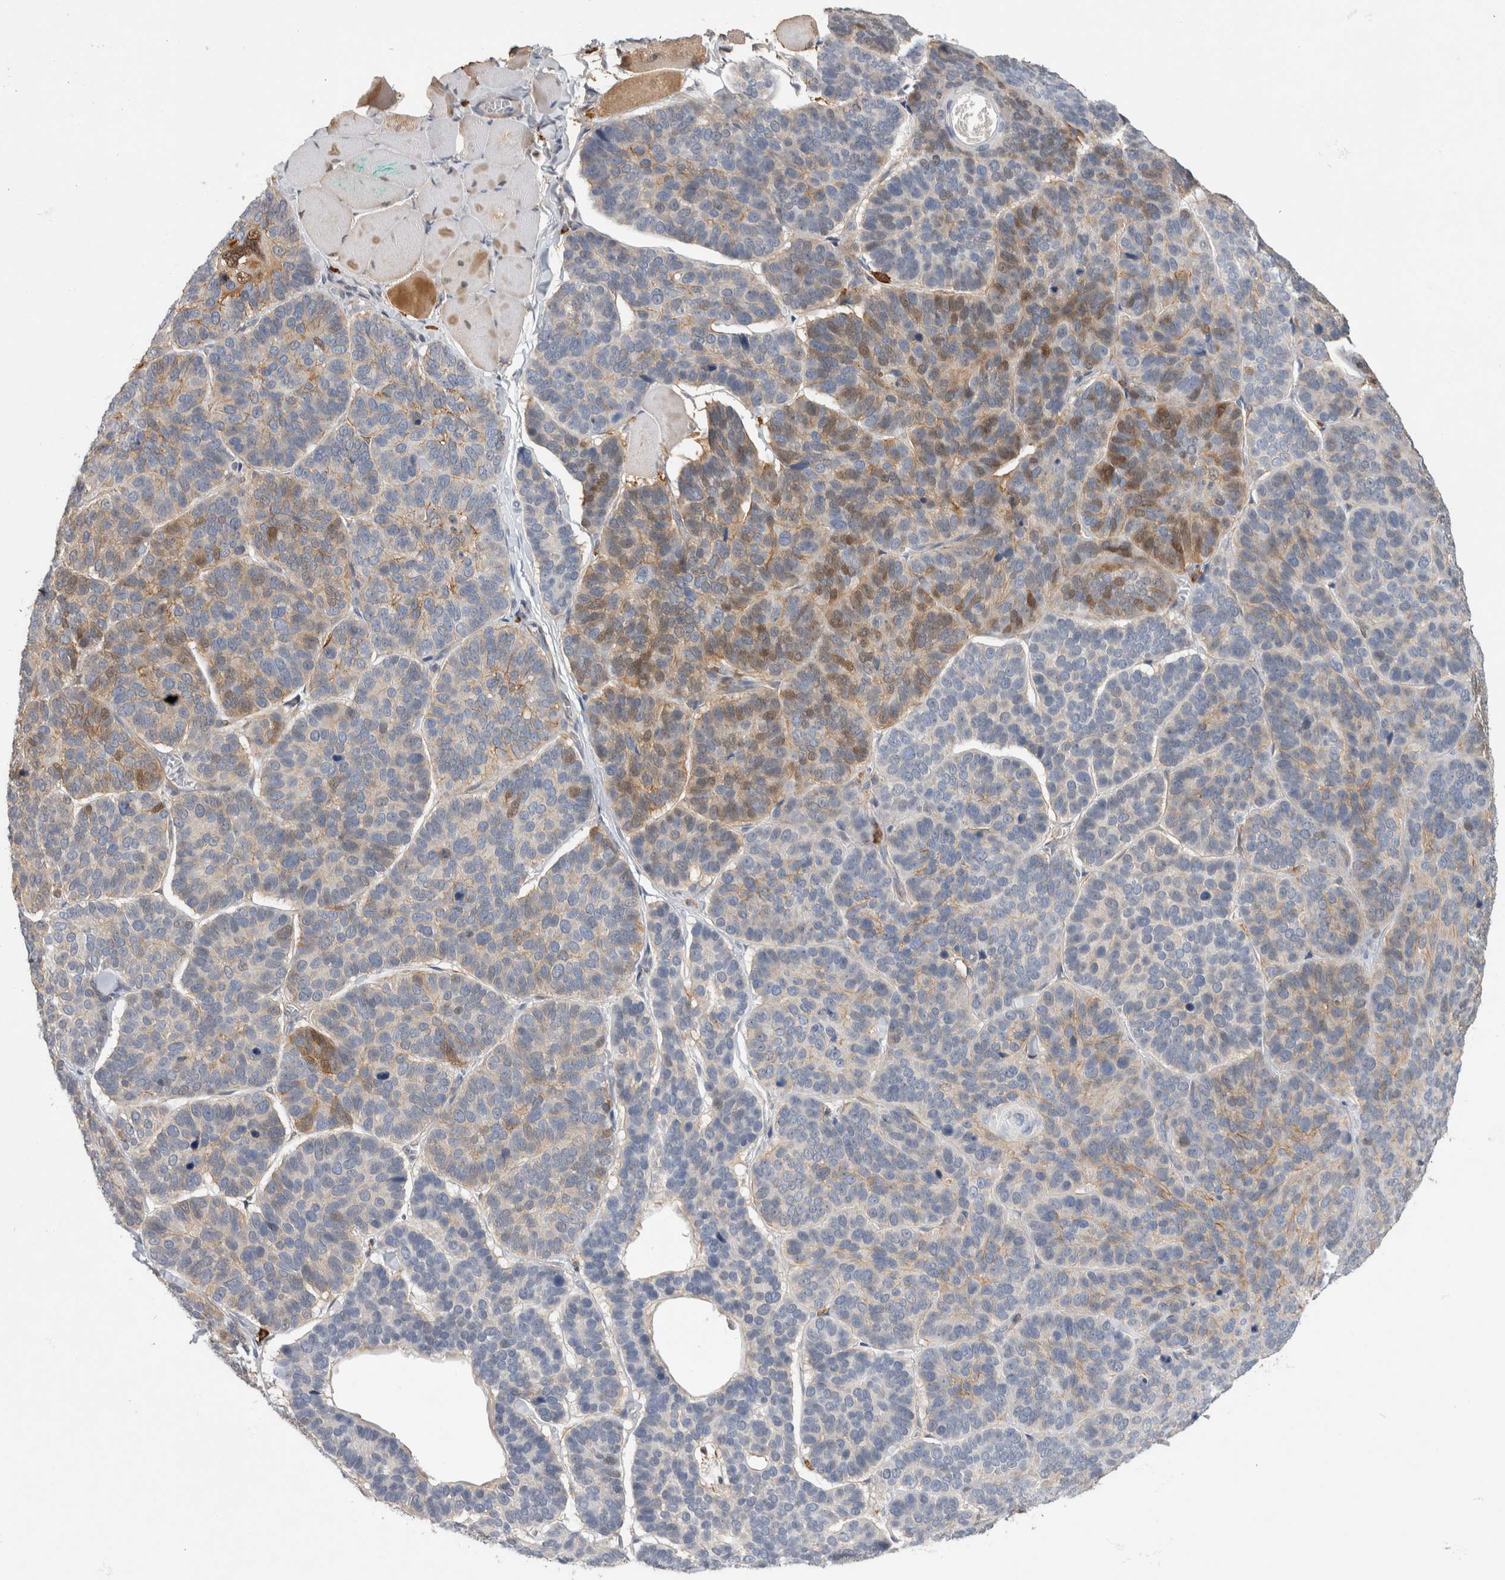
{"staining": {"intensity": "weak", "quantity": "<25%", "location": "nuclear"}, "tissue": "skin cancer", "cell_type": "Tumor cells", "image_type": "cancer", "snomed": [{"axis": "morphology", "description": "Basal cell carcinoma"}, {"axis": "topography", "description": "Skin"}], "caption": "This is an immunohistochemistry (IHC) photomicrograph of skin cancer (basal cell carcinoma). There is no expression in tumor cells.", "gene": "PGM1", "patient": {"sex": "male", "age": 62}}